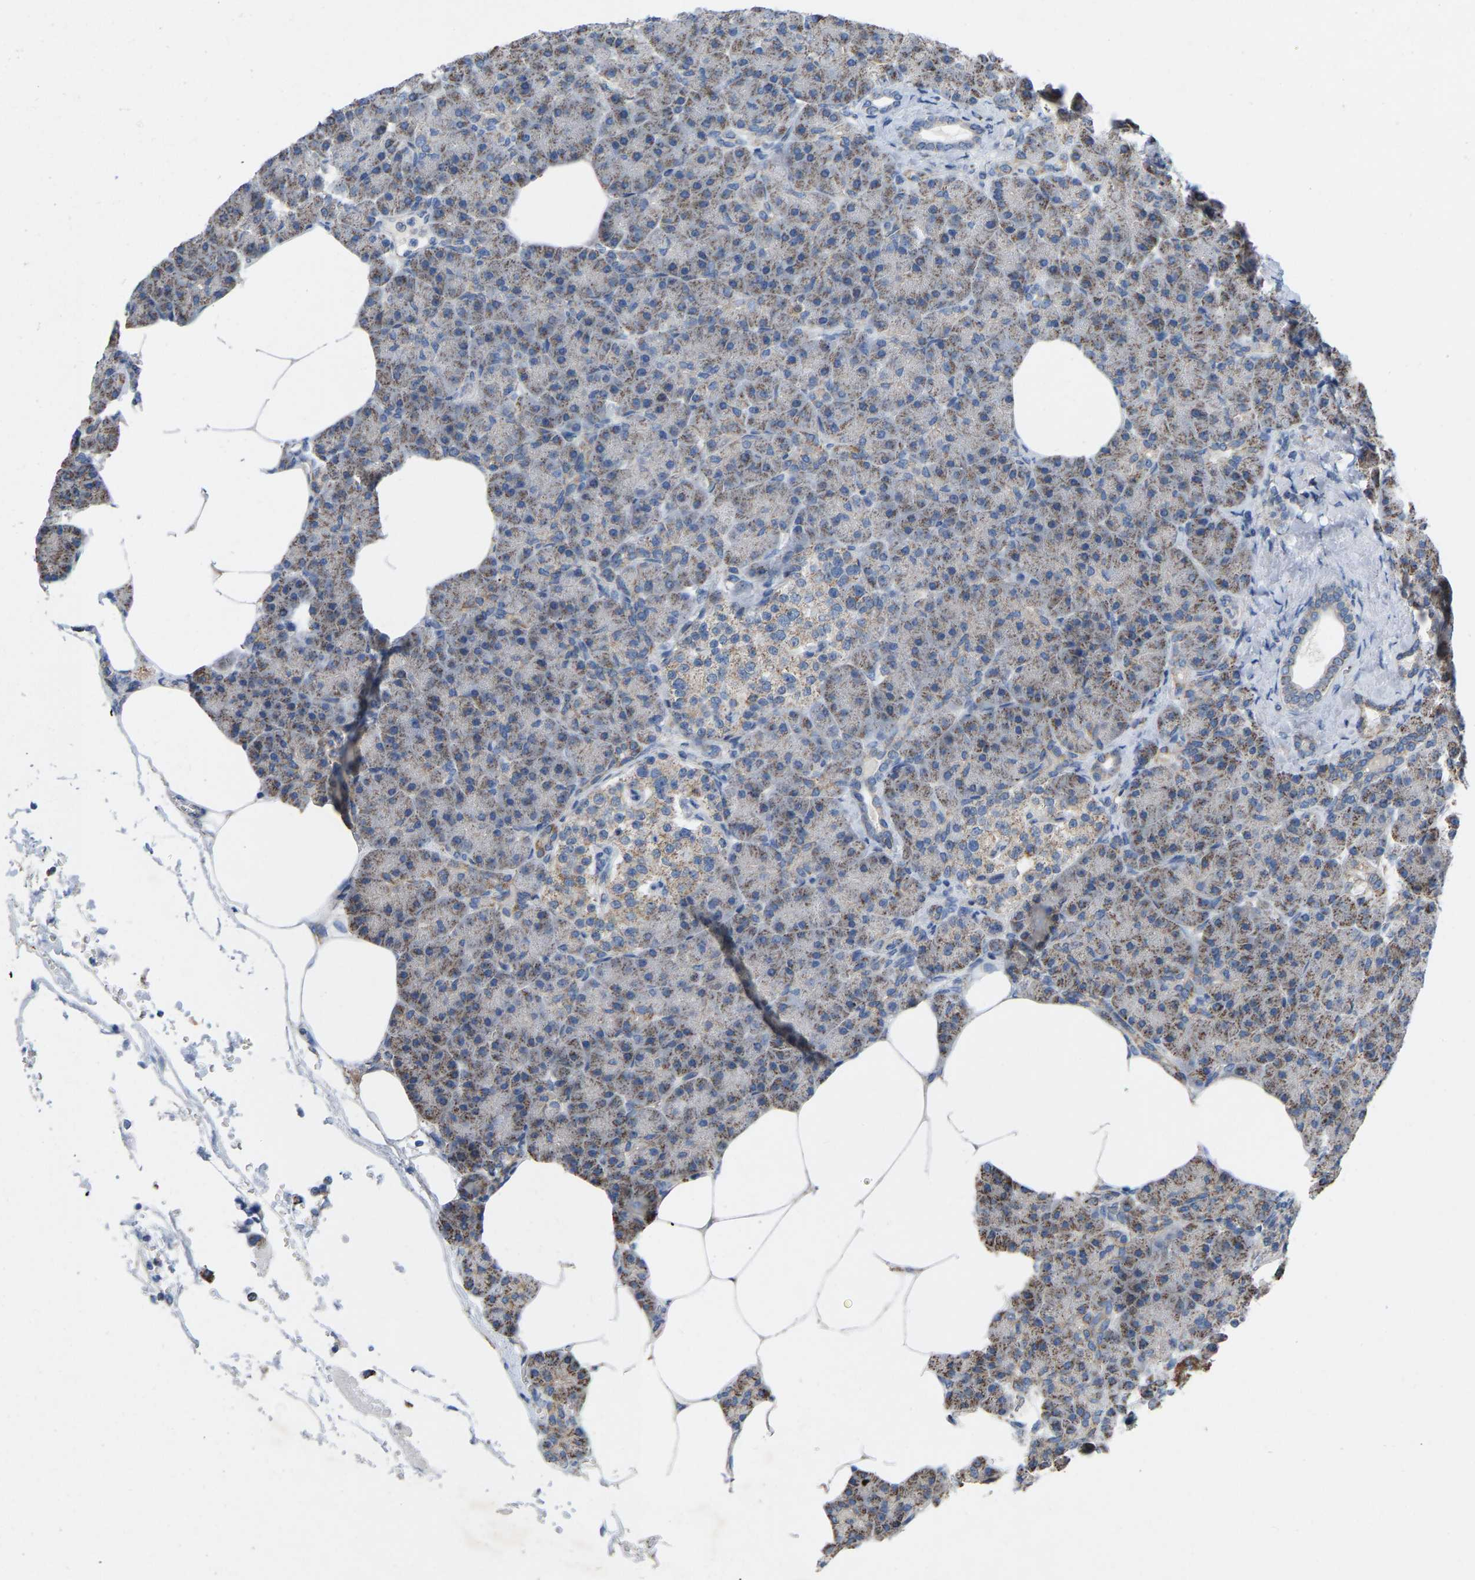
{"staining": {"intensity": "moderate", "quantity": ">75%", "location": "cytoplasmic/membranous"}, "tissue": "pancreas", "cell_type": "Exocrine glandular cells", "image_type": "normal", "snomed": [{"axis": "morphology", "description": "Normal tissue, NOS"}, {"axis": "topography", "description": "Pancreas"}], "caption": "Protein staining of unremarkable pancreas exhibits moderate cytoplasmic/membranous positivity in approximately >75% of exocrine glandular cells. Ihc stains the protein in brown and the nuclei are stained blue.", "gene": "BCL10", "patient": {"sex": "female", "age": 70}}